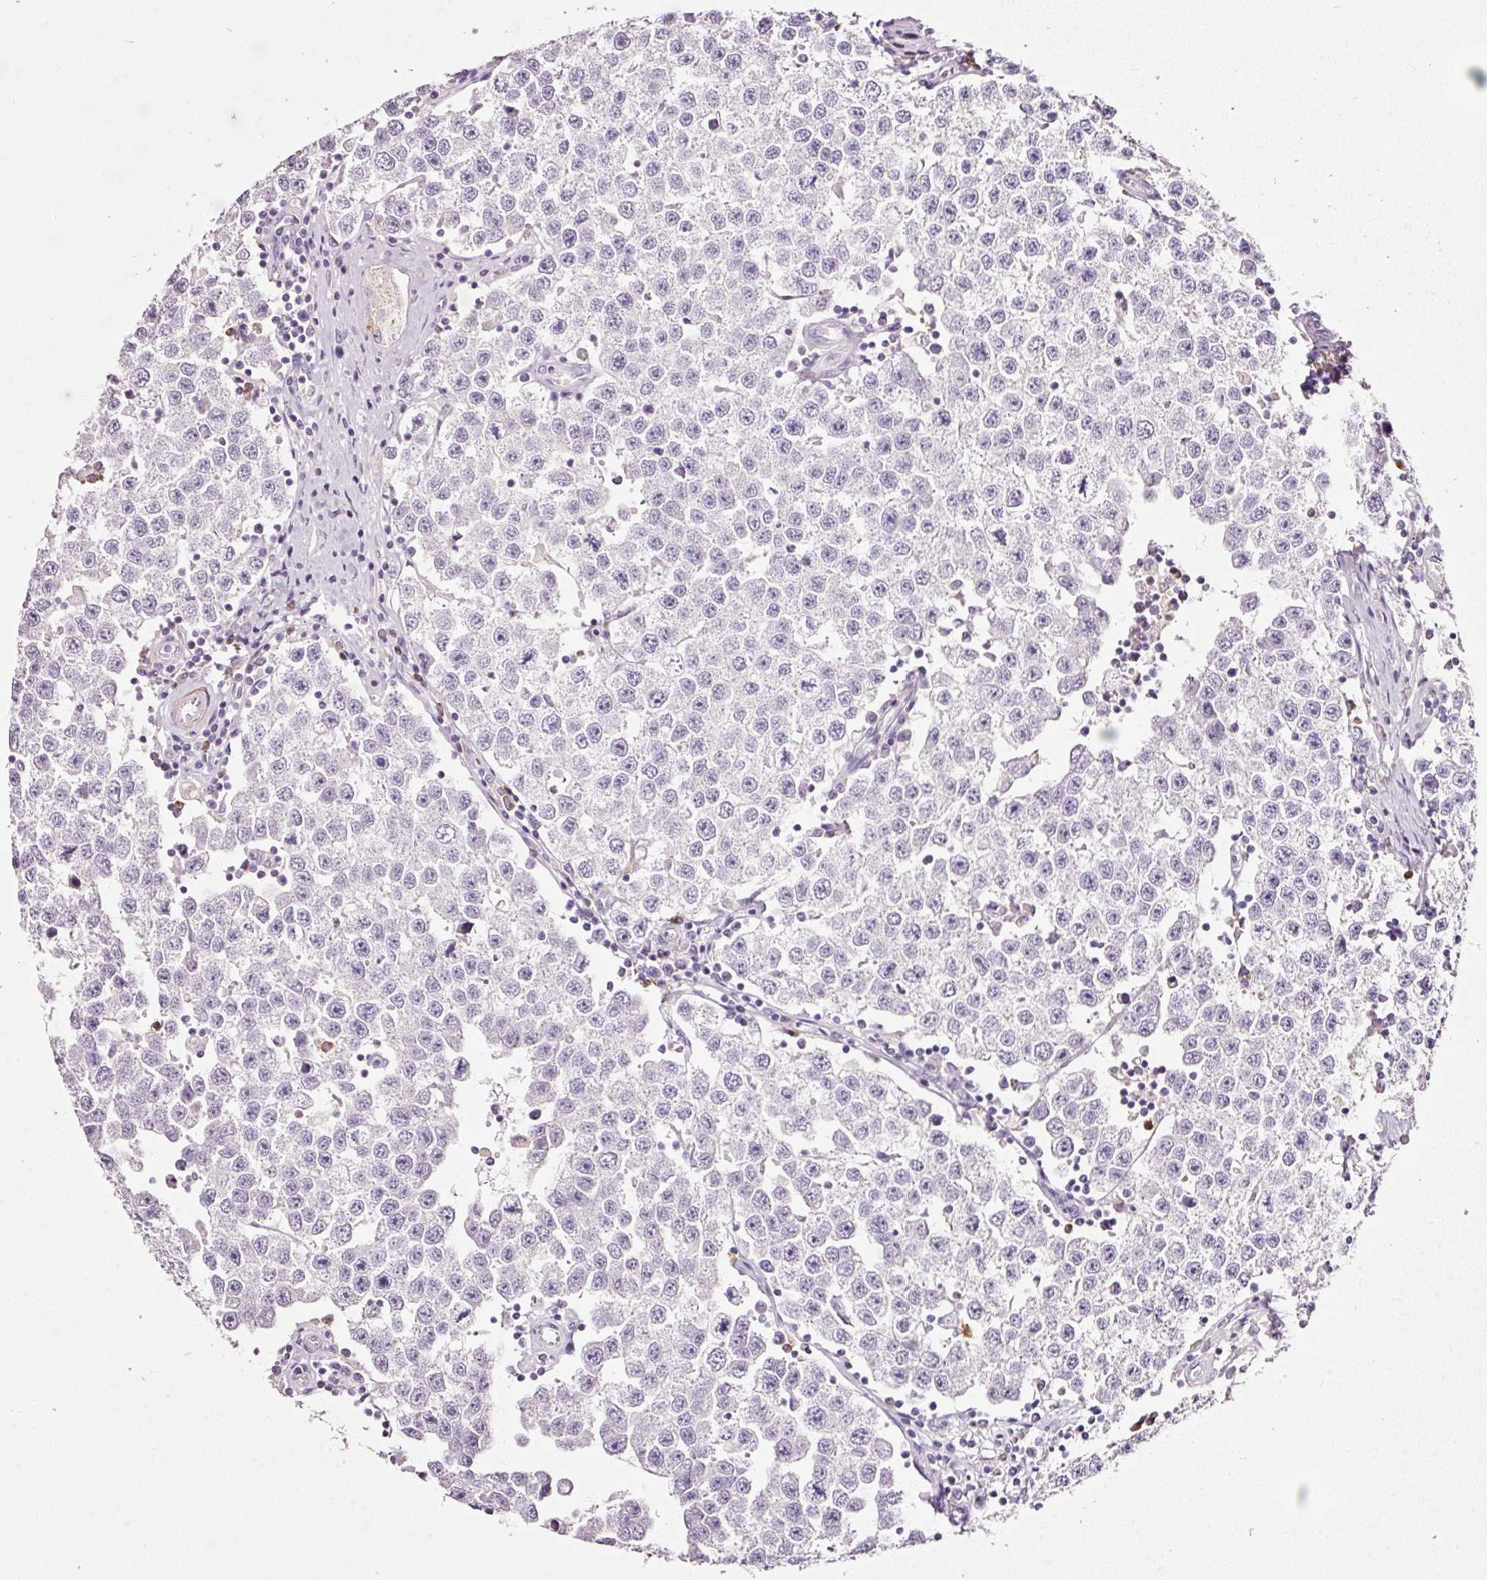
{"staining": {"intensity": "negative", "quantity": "none", "location": "none"}, "tissue": "testis cancer", "cell_type": "Tumor cells", "image_type": "cancer", "snomed": [{"axis": "morphology", "description": "Seminoma, NOS"}, {"axis": "topography", "description": "Testis"}], "caption": "This is an immunohistochemistry image of testis cancer. There is no staining in tumor cells.", "gene": "CYB561A3", "patient": {"sex": "male", "age": 34}}